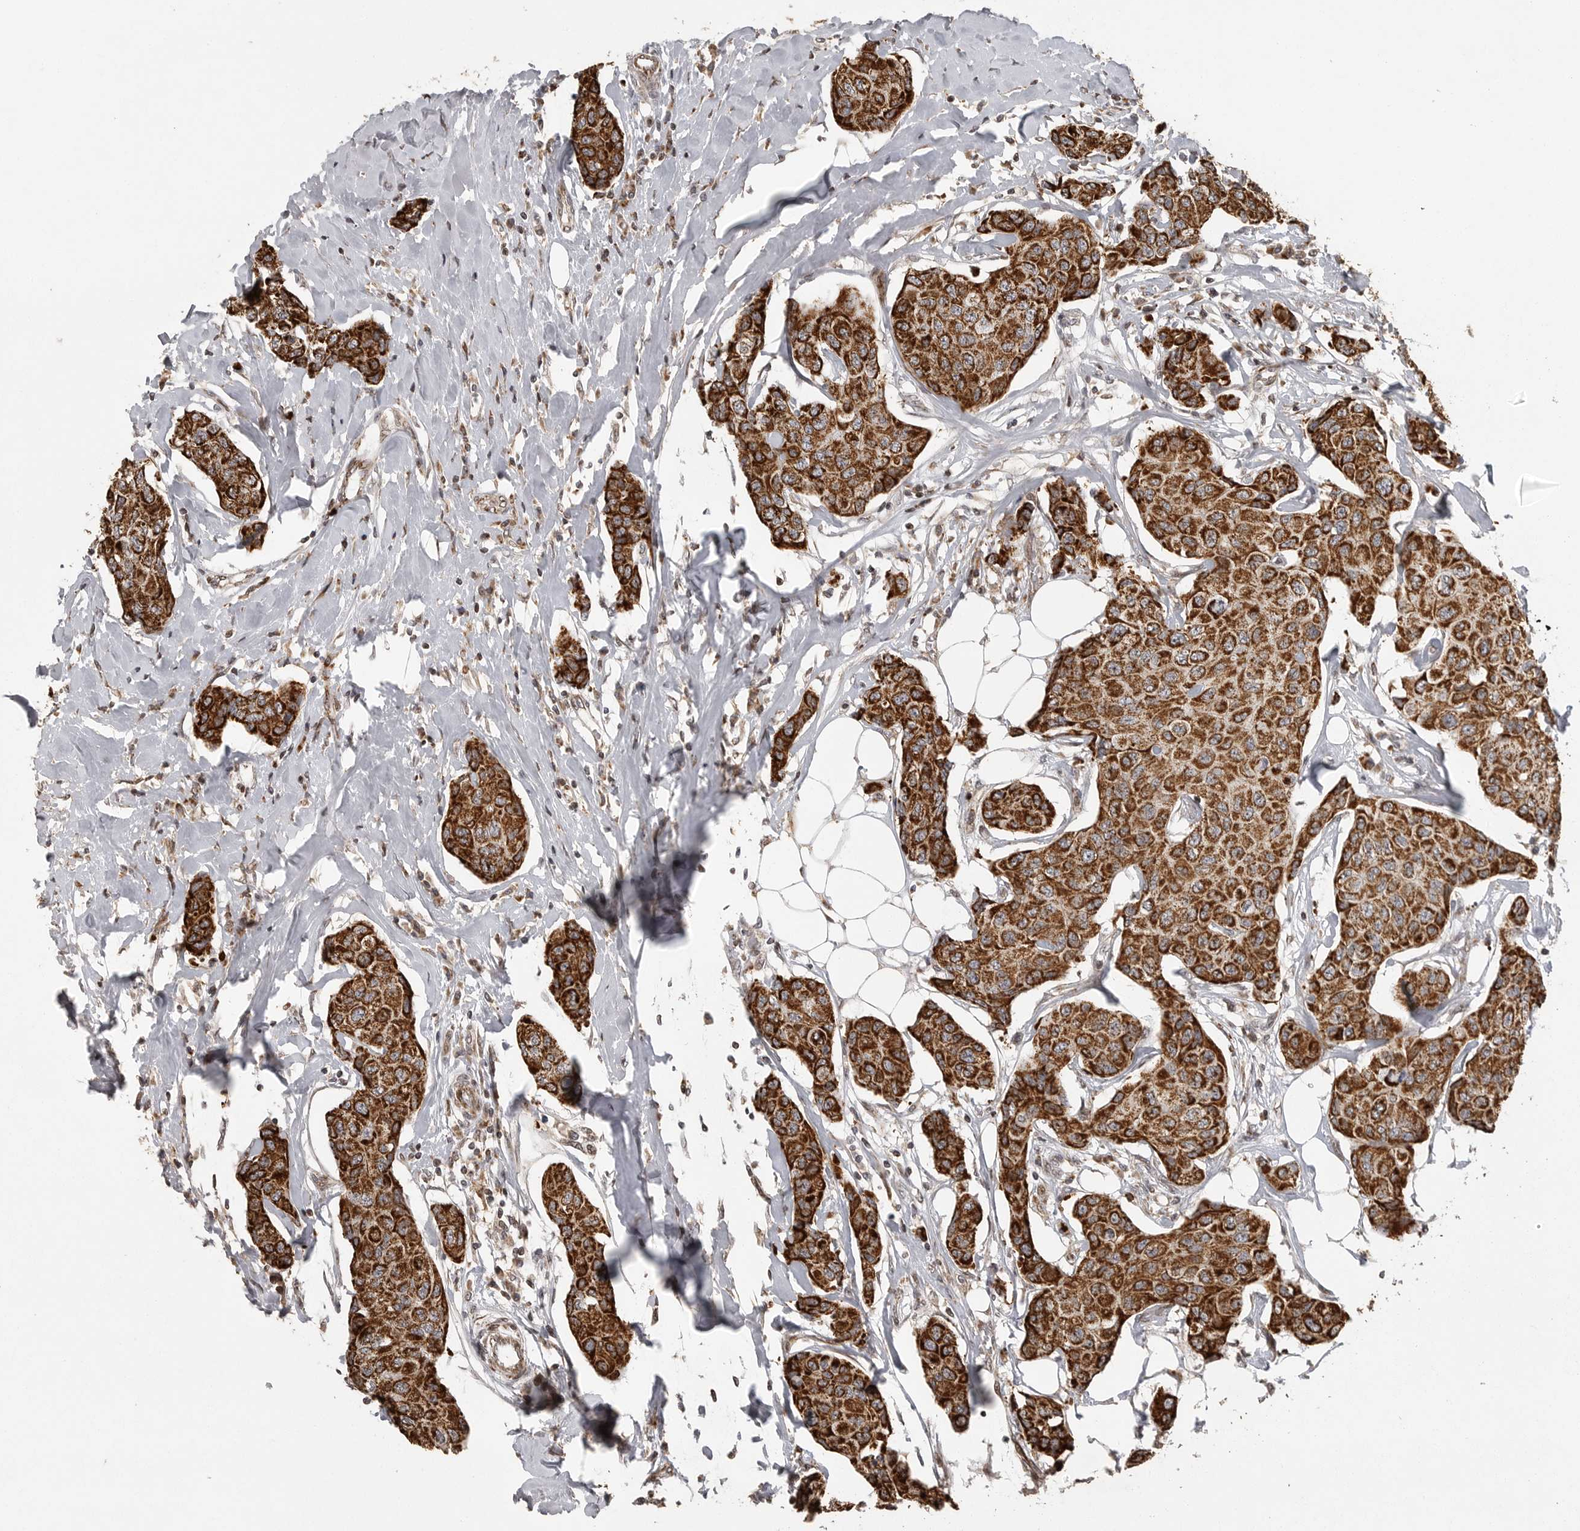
{"staining": {"intensity": "strong", "quantity": ">75%", "location": "cytoplasmic/membranous"}, "tissue": "breast cancer", "cell_type": "Tumor cells", "image_type": "cancer", "snomed": [{"axis": "morphology", "description": "Duct carcinoma"}, {"axis": "topography", "description": "Breast"}], "caption": "Invasive ductal carcinoma (breast) was stained to show a protein in brown. There is high levels of strong cytoplasmic/membranous staining in approximately >75% of tumor cells.", "gene": "NARS2", "patient": {"sex": "female", "age": 80}}